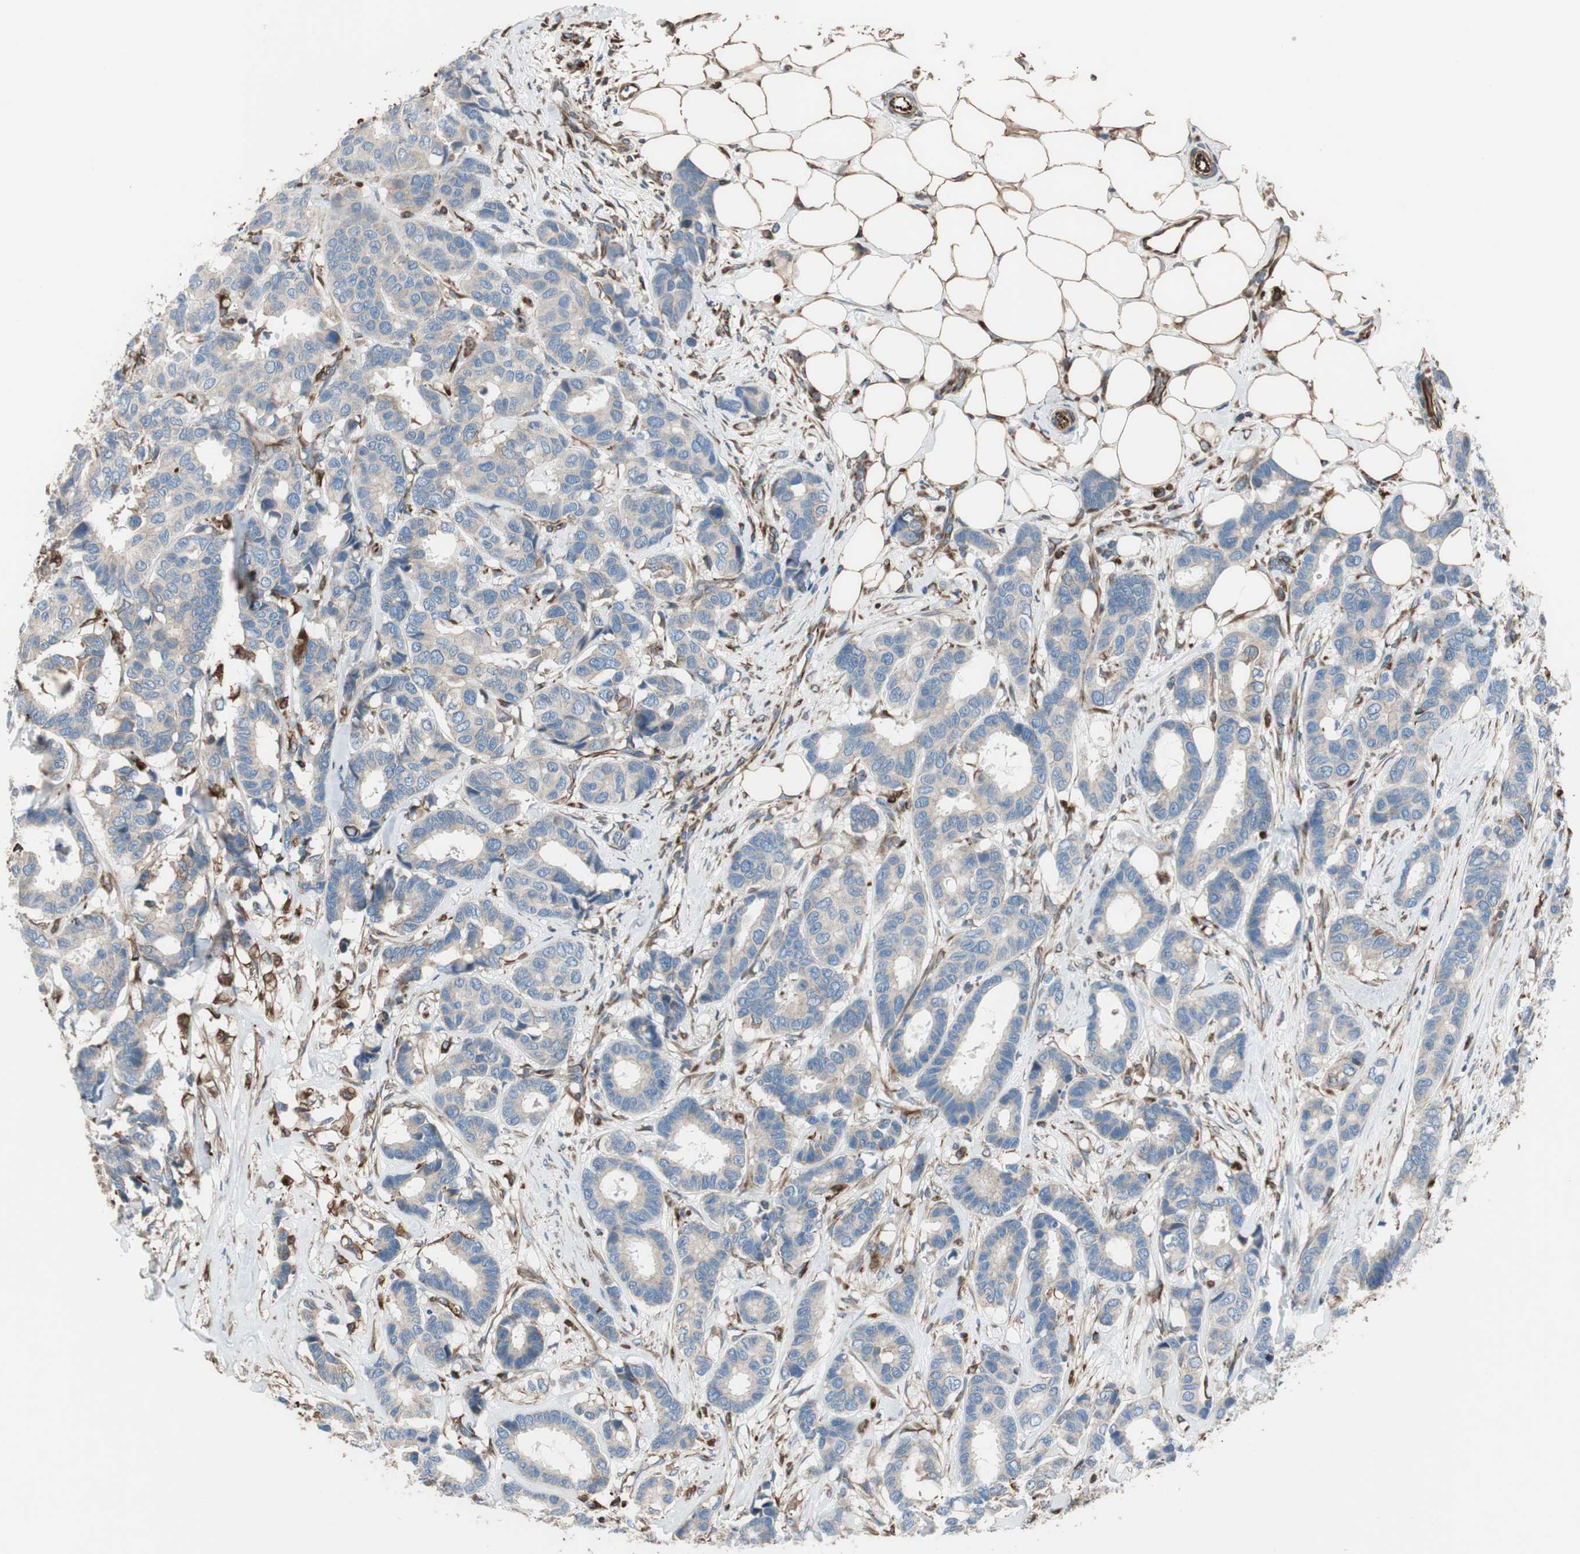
{"staining": {"intensity": "negative", "quantity": "none", "location": "none"}, "tissue": "breast cancer", "cell_type": "Tumor cells", "image_type": "cancer", "snomed": [{"axis": "morphology", "description": "Duct carcinoma"}, {"axis": "topography", "description": "Breast"}], "caption": "IHC histopathology image of neoplastic tissue: breast cancer stained with DAB displays no significant protein positivity in tumor cells.", "gene": "SRCIN1", "patient": {"sex": "female", "age": 87}}